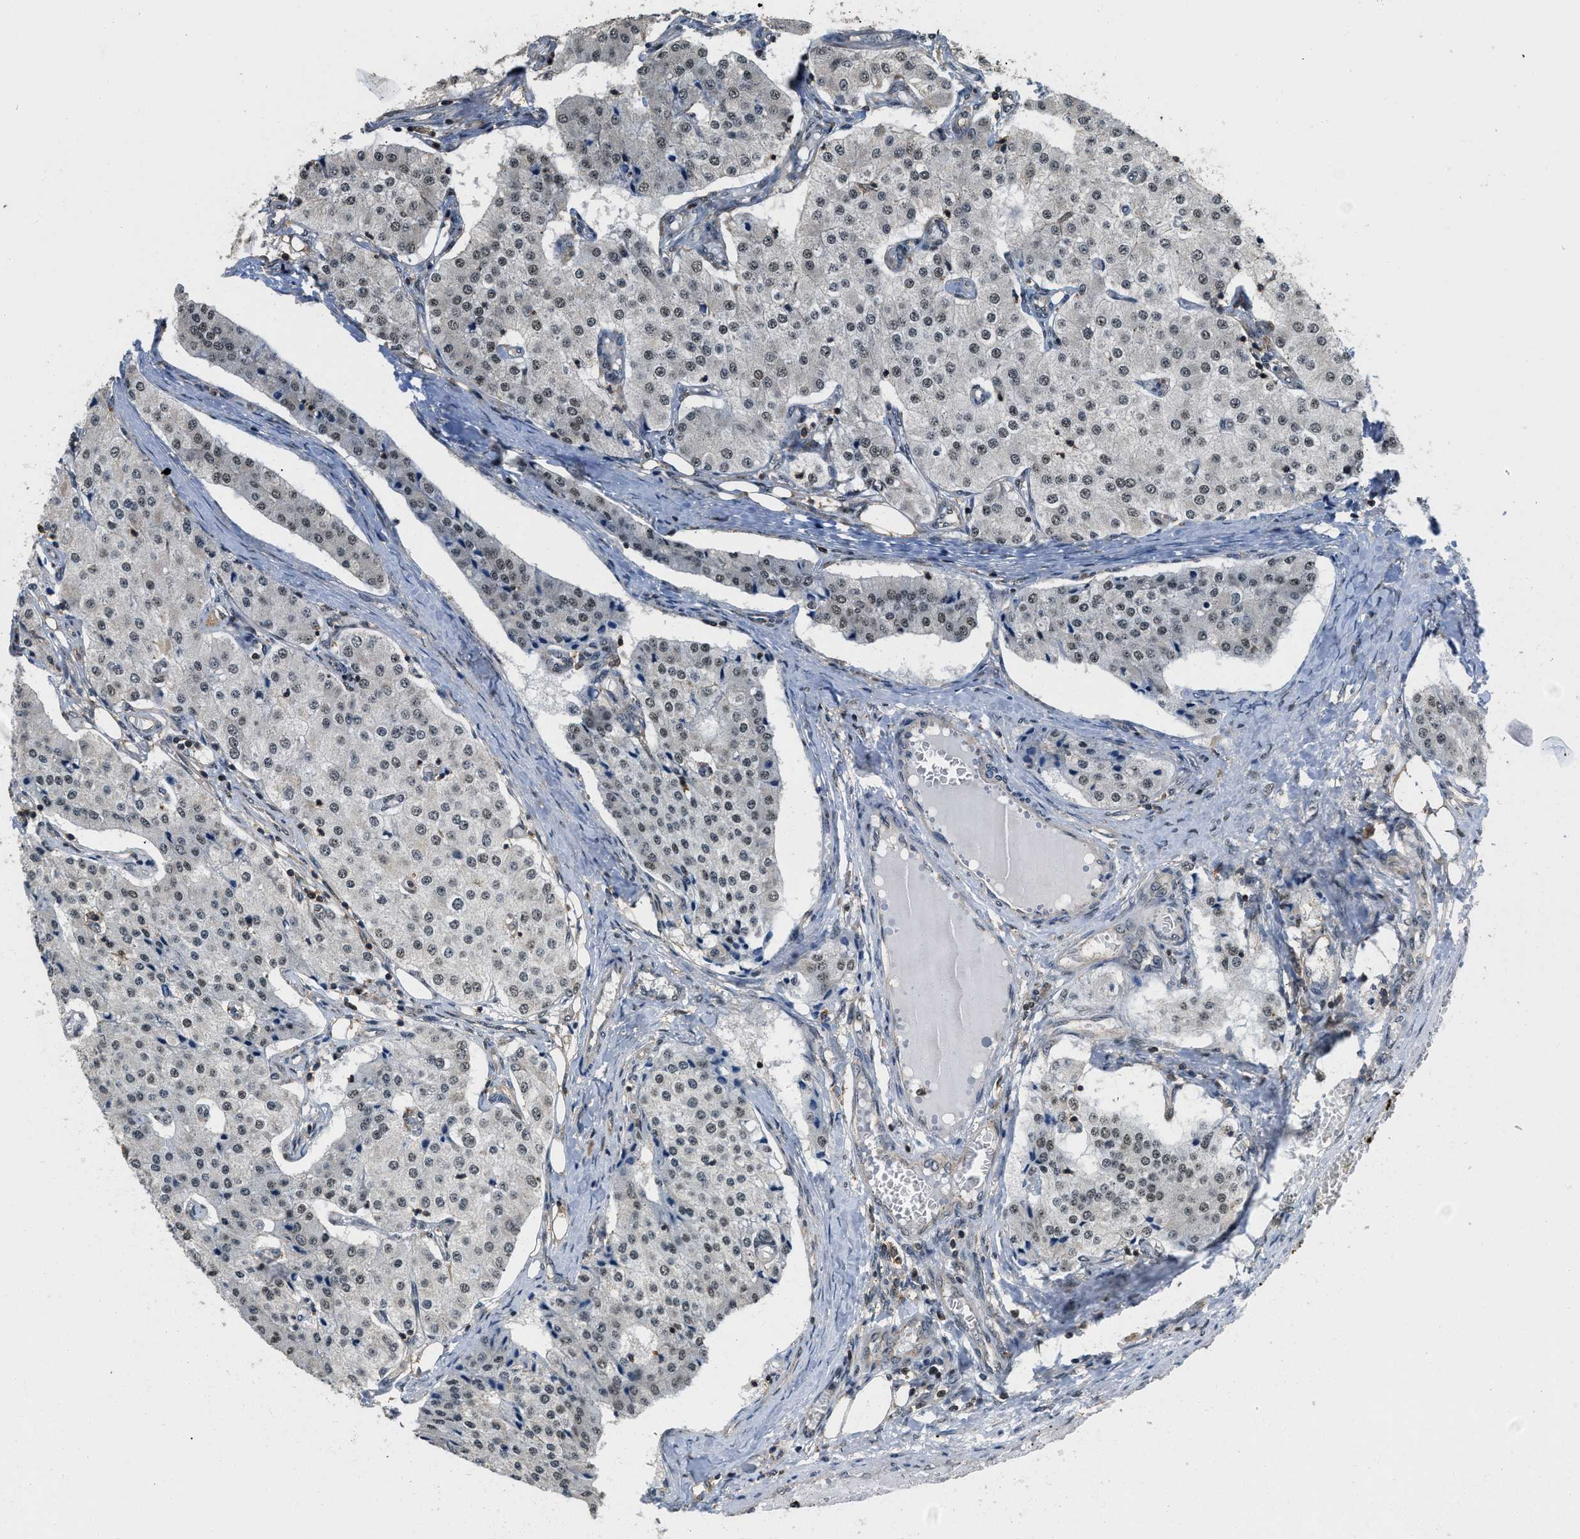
{"staining": {"intensity": "weak", "quantity": "<25%", "location": "nuclear"}, "tissue": "carcinoid", "cell_type": "Tumor cells", "image_type": "cancer", "snomed": [{"axis": "morphology", "description": "Carcinoid, malignant, NOS"}, {"axis": "topography", "description": "Colon"}], "caption": "The immunohistochemistry photomicrograph has no significant expression in tumor cells of carcinoid (malignant) tissue.", "gene": "ATF7IP", "patient": {"sex": "female", "age": 52}}